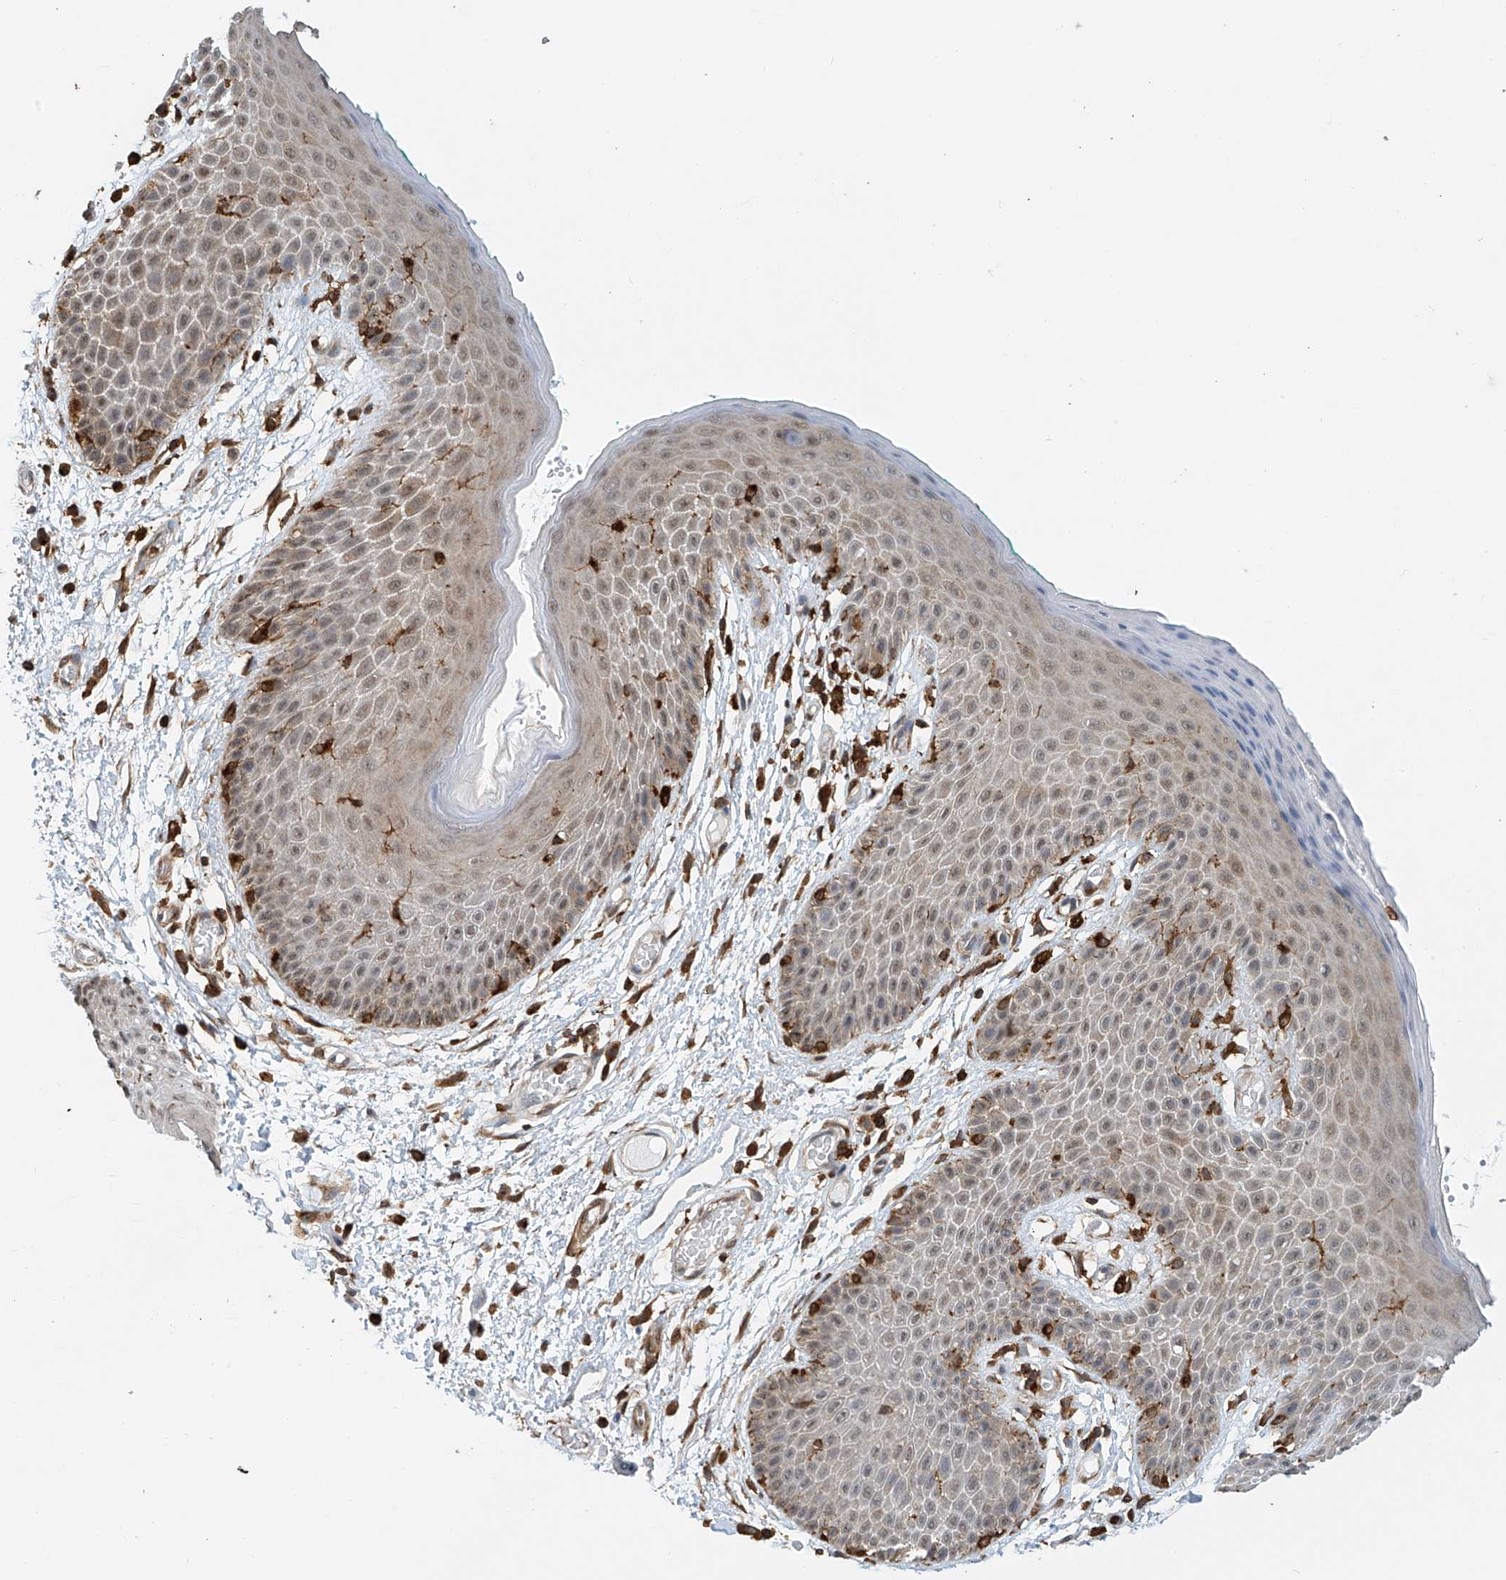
{"staining": {"intensity": "weak", "quantity": "25%-75%", "location": "cytoplasmic/membranous,nuclear"}, "tissue": "skin", "cell_type": "Epidermal cells", "image_type": "normal", "snomed": [{"axis": "morphology", "description": "Normal tissue, NOS"}, {"axis": "topography", "description": "Anal"}], "caption": "About 25%-75% of epidermal cells in benign skin reveal weak cytoplasmic/membranous,nuclear protein expression as visualized by brown immunohistochemical staining.", "gene": "MICAL1", "patient": {"sex": "male", "age": 74}}